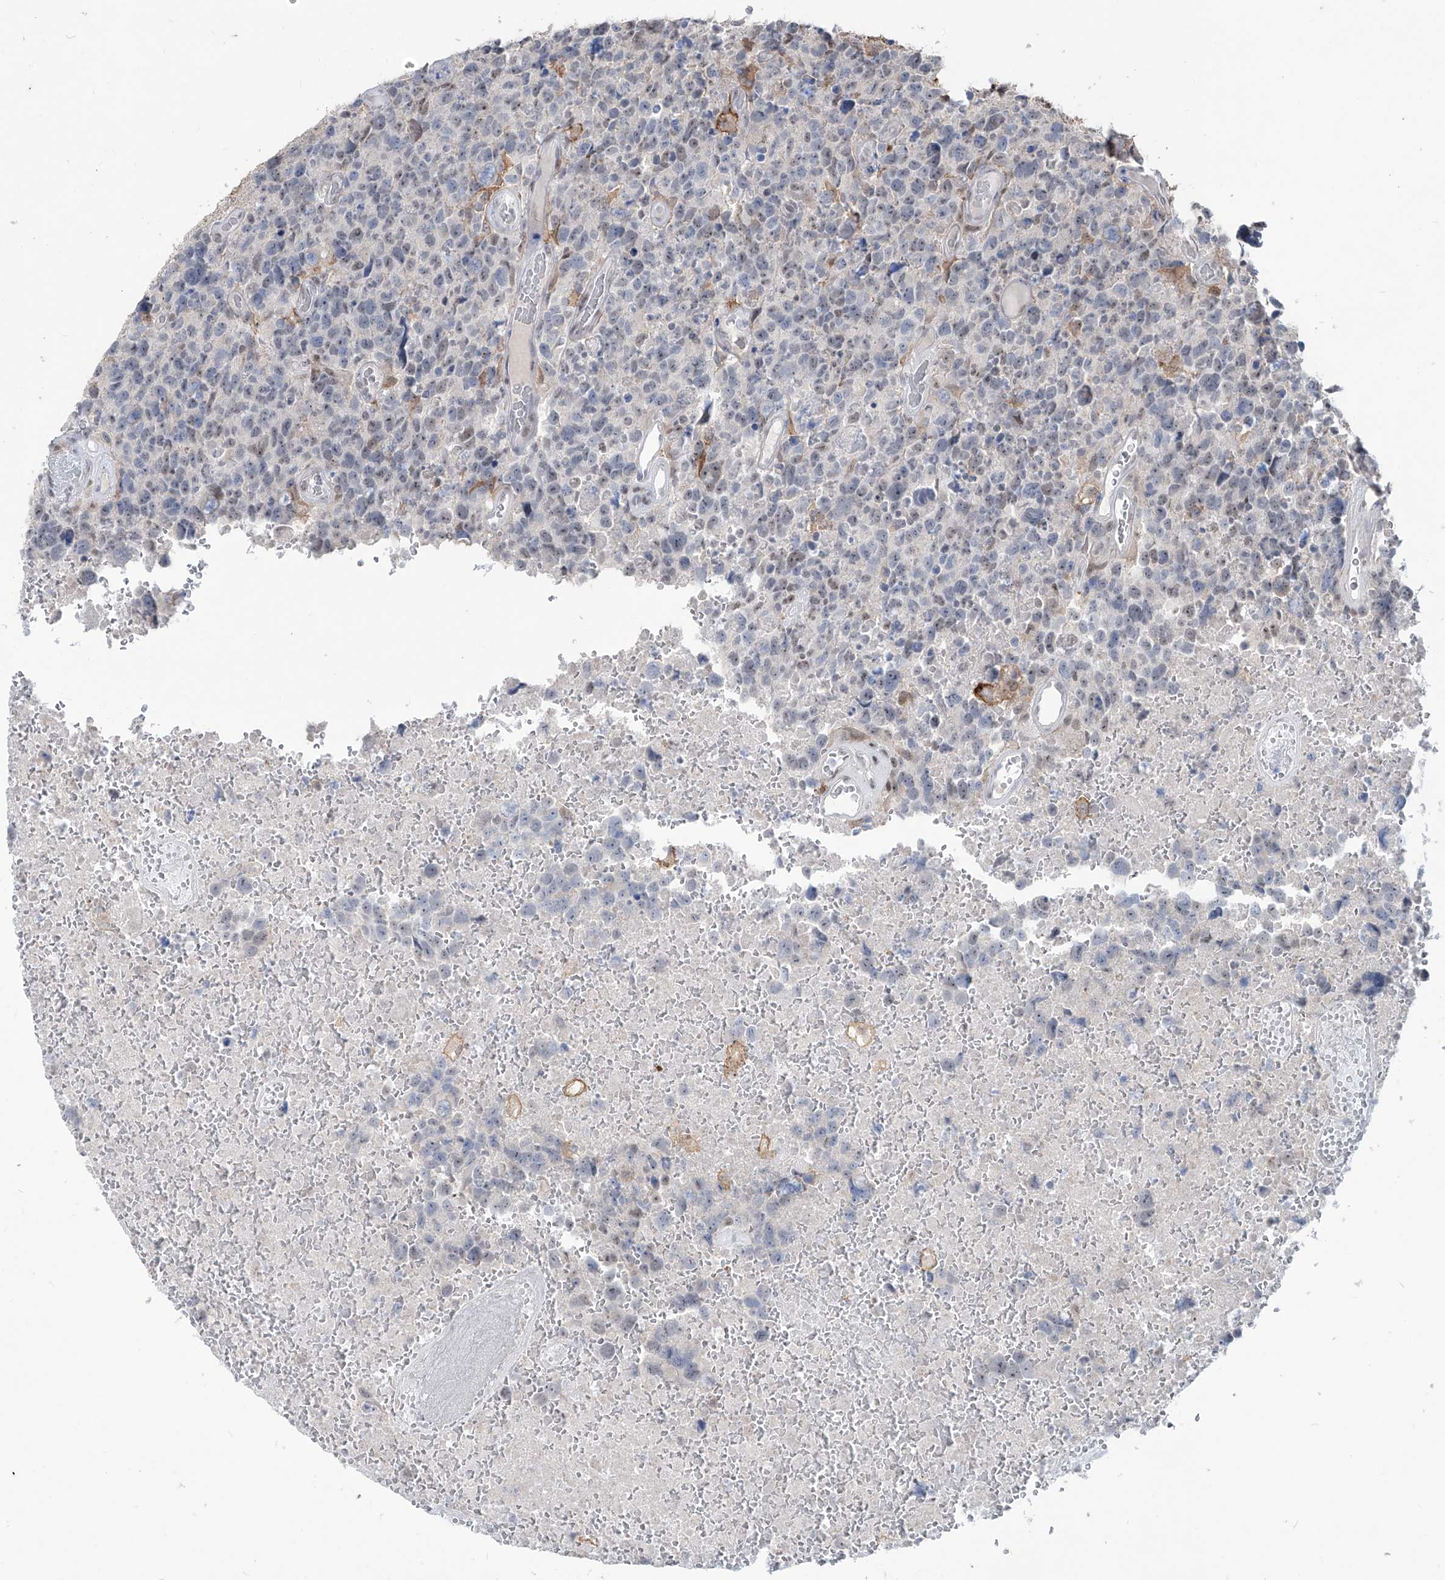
{"staining": {"intensity": "negative", "quantity": "none", "location": "none"}, "tissue": "glioma", "cell_type": "Tumor cells", "image_type": "cancer", "snomed": [{"axis": "morphology", "description": "Glioma, malignant, High grade"}, {"axis": "topography", "description": "Brain"}], "caption": "An immunohistochemistry (IHC) histopathology image of malignant glioma (high-grade) is shown. There is no staining in tumor cells of malignant glioma (high-grade). The staining is performed using DAB (3,3'-diaminobenzidine) brown chromogen with nuclei counter-stained in using hematoxylin.", "gene": "ZBTB48", "patient": {"sex": "male", "age": 69}}